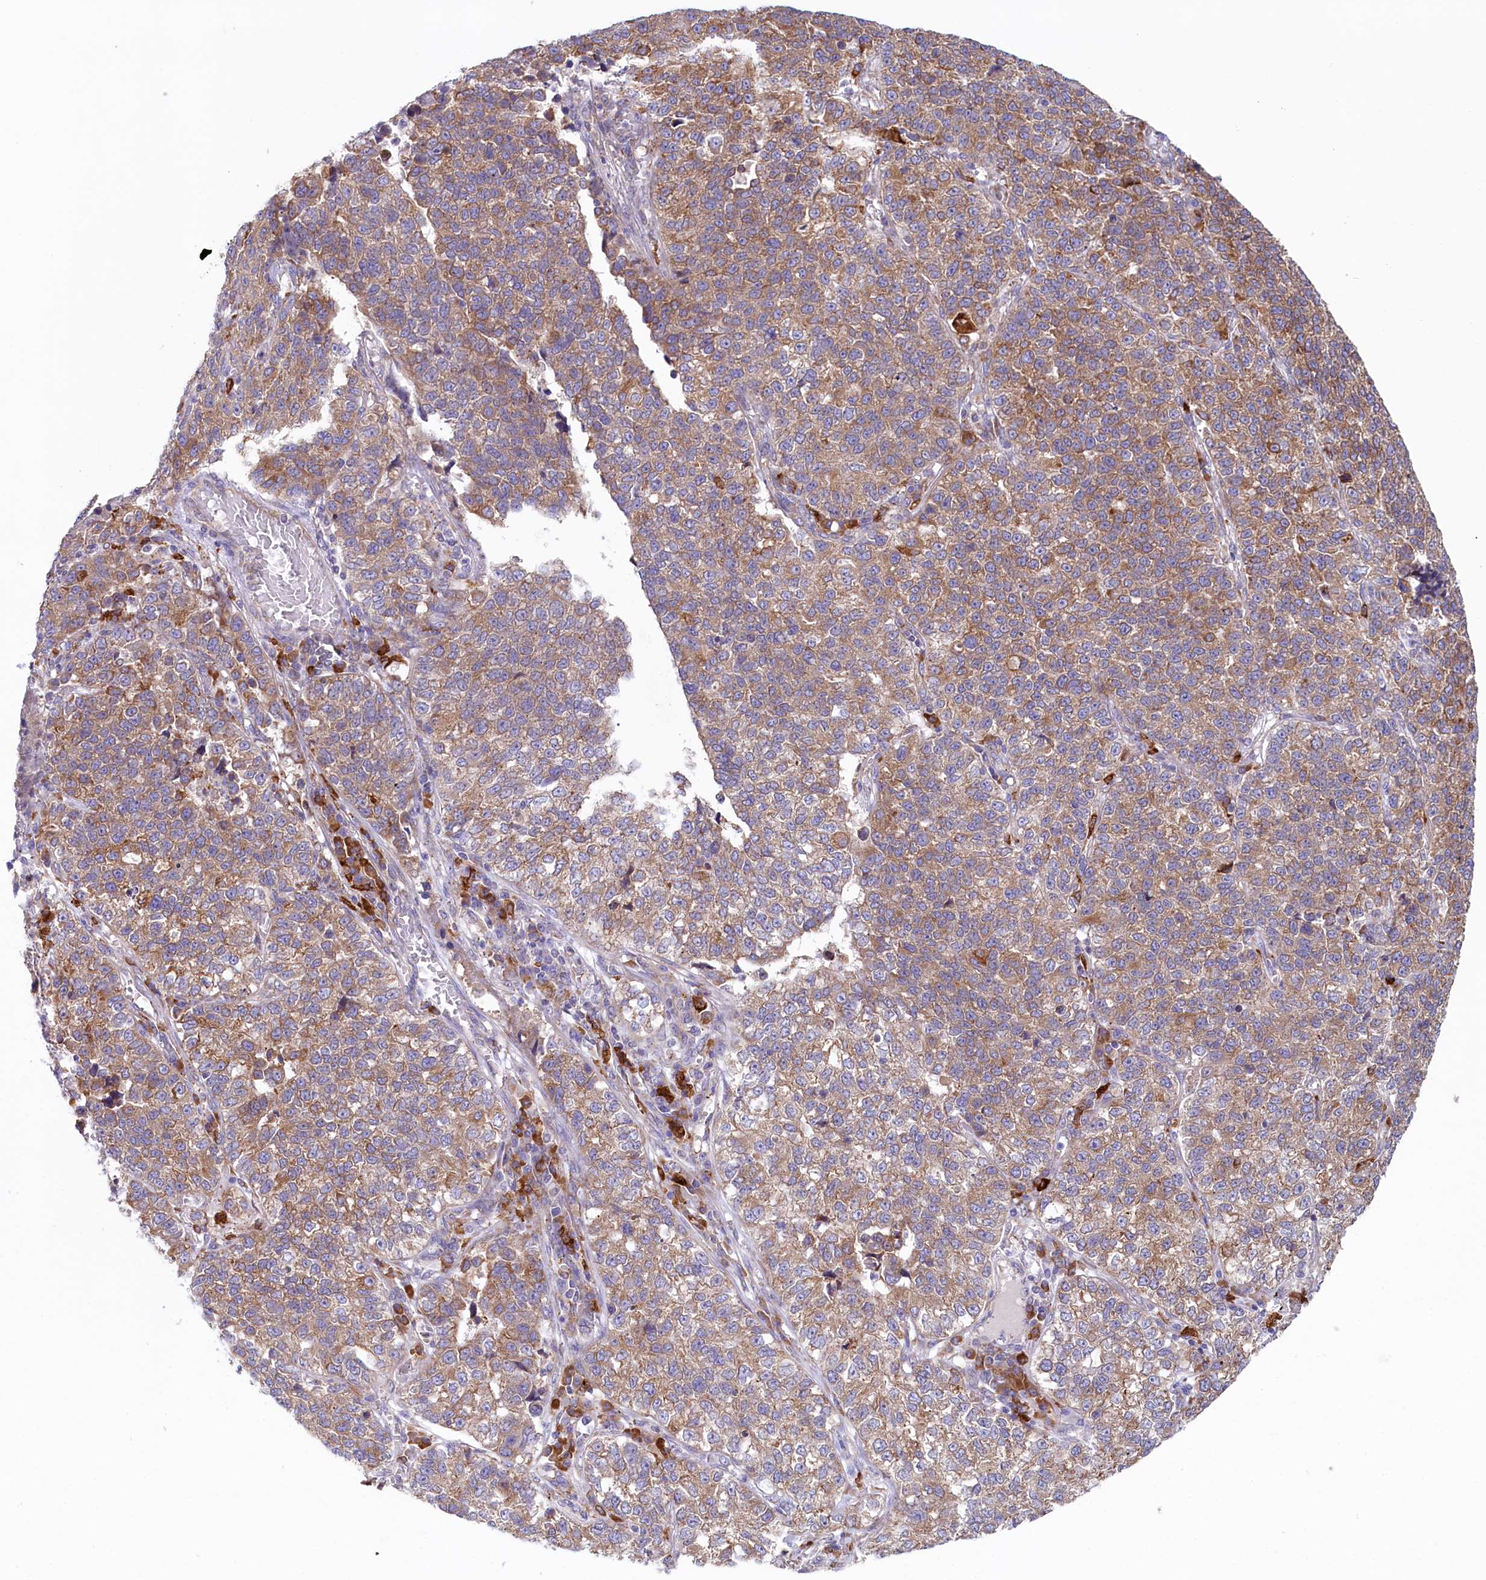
{"staining": {"intensity": "moderate", "quantity": ">75%", "location": "cytoplasmic/membranous"}, "tissue": "lung cancer", "cell_type": "Tumor cells", "image_type": "cancer", "snomed": [{"axis": "morphology", "description": "Adenocarcinoma, NOS"}, {"axis": "topography", "description": "Lung"}], "caption": "A brown stain labels moderate cytoplasmic/membranous staining of a protein in human lung adenocarcinoma tumor cells.", "gene": "CHID1", "patient": {"sex": "male", "age": 49}}